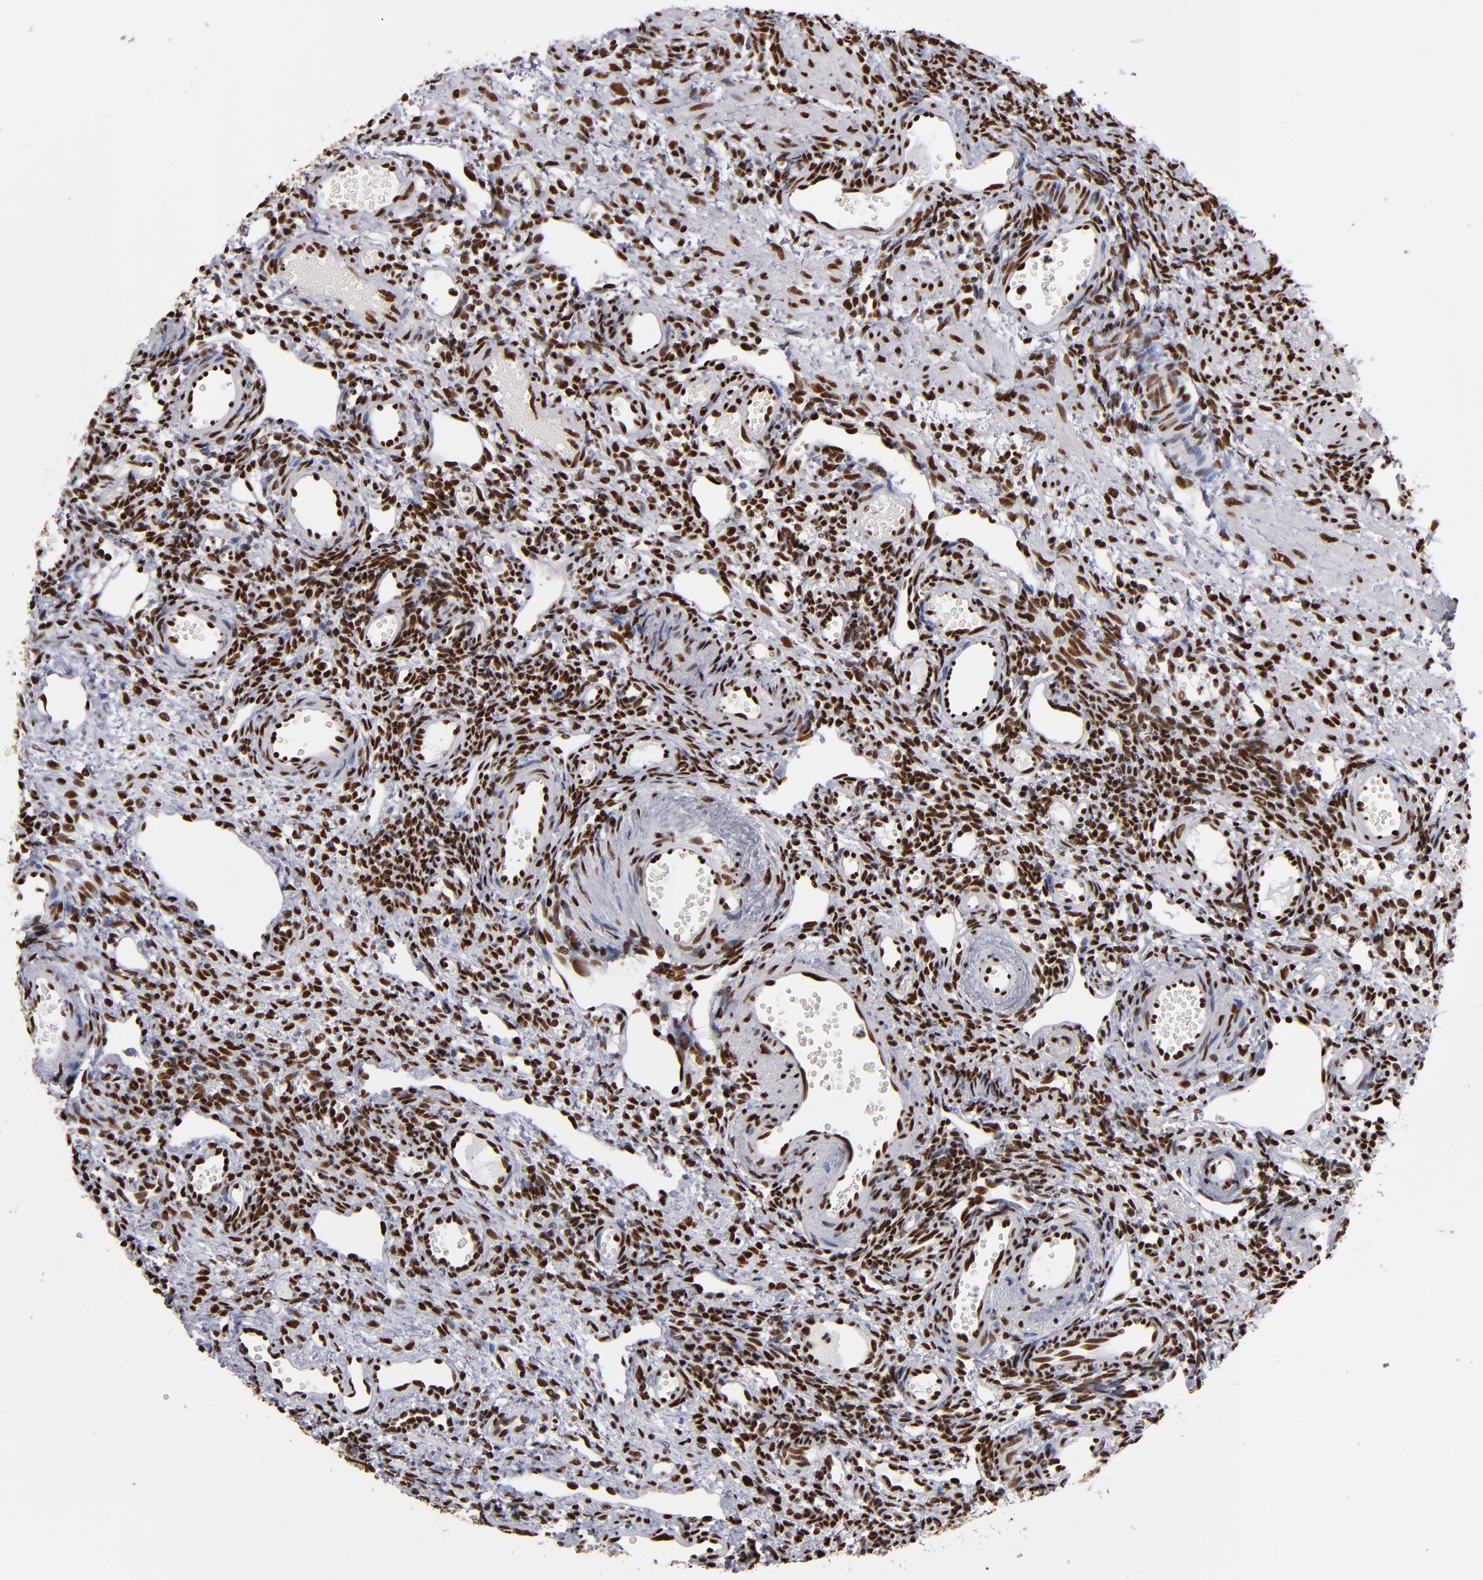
{"staining": {"intensity": "strong", "quantity": ">75%", "location": "nuclear"}, "tissue": "ovary", "cell_type": "Follicle cells", "image_type": "normal", "snomed": [{"axis": "morphology", "description": "Normal tissue, NOS"}, {"axis": "topography", "description": "Ovary"}], "caption": "Immunohistochemistry photomicrograph of benign human ovary stained for a protein (brown), which reveals high levels of strong nuclear staining in about >75% of follicle cells.", "gene": "MRE11", "patient": {"sex": "female", "age": 33}}